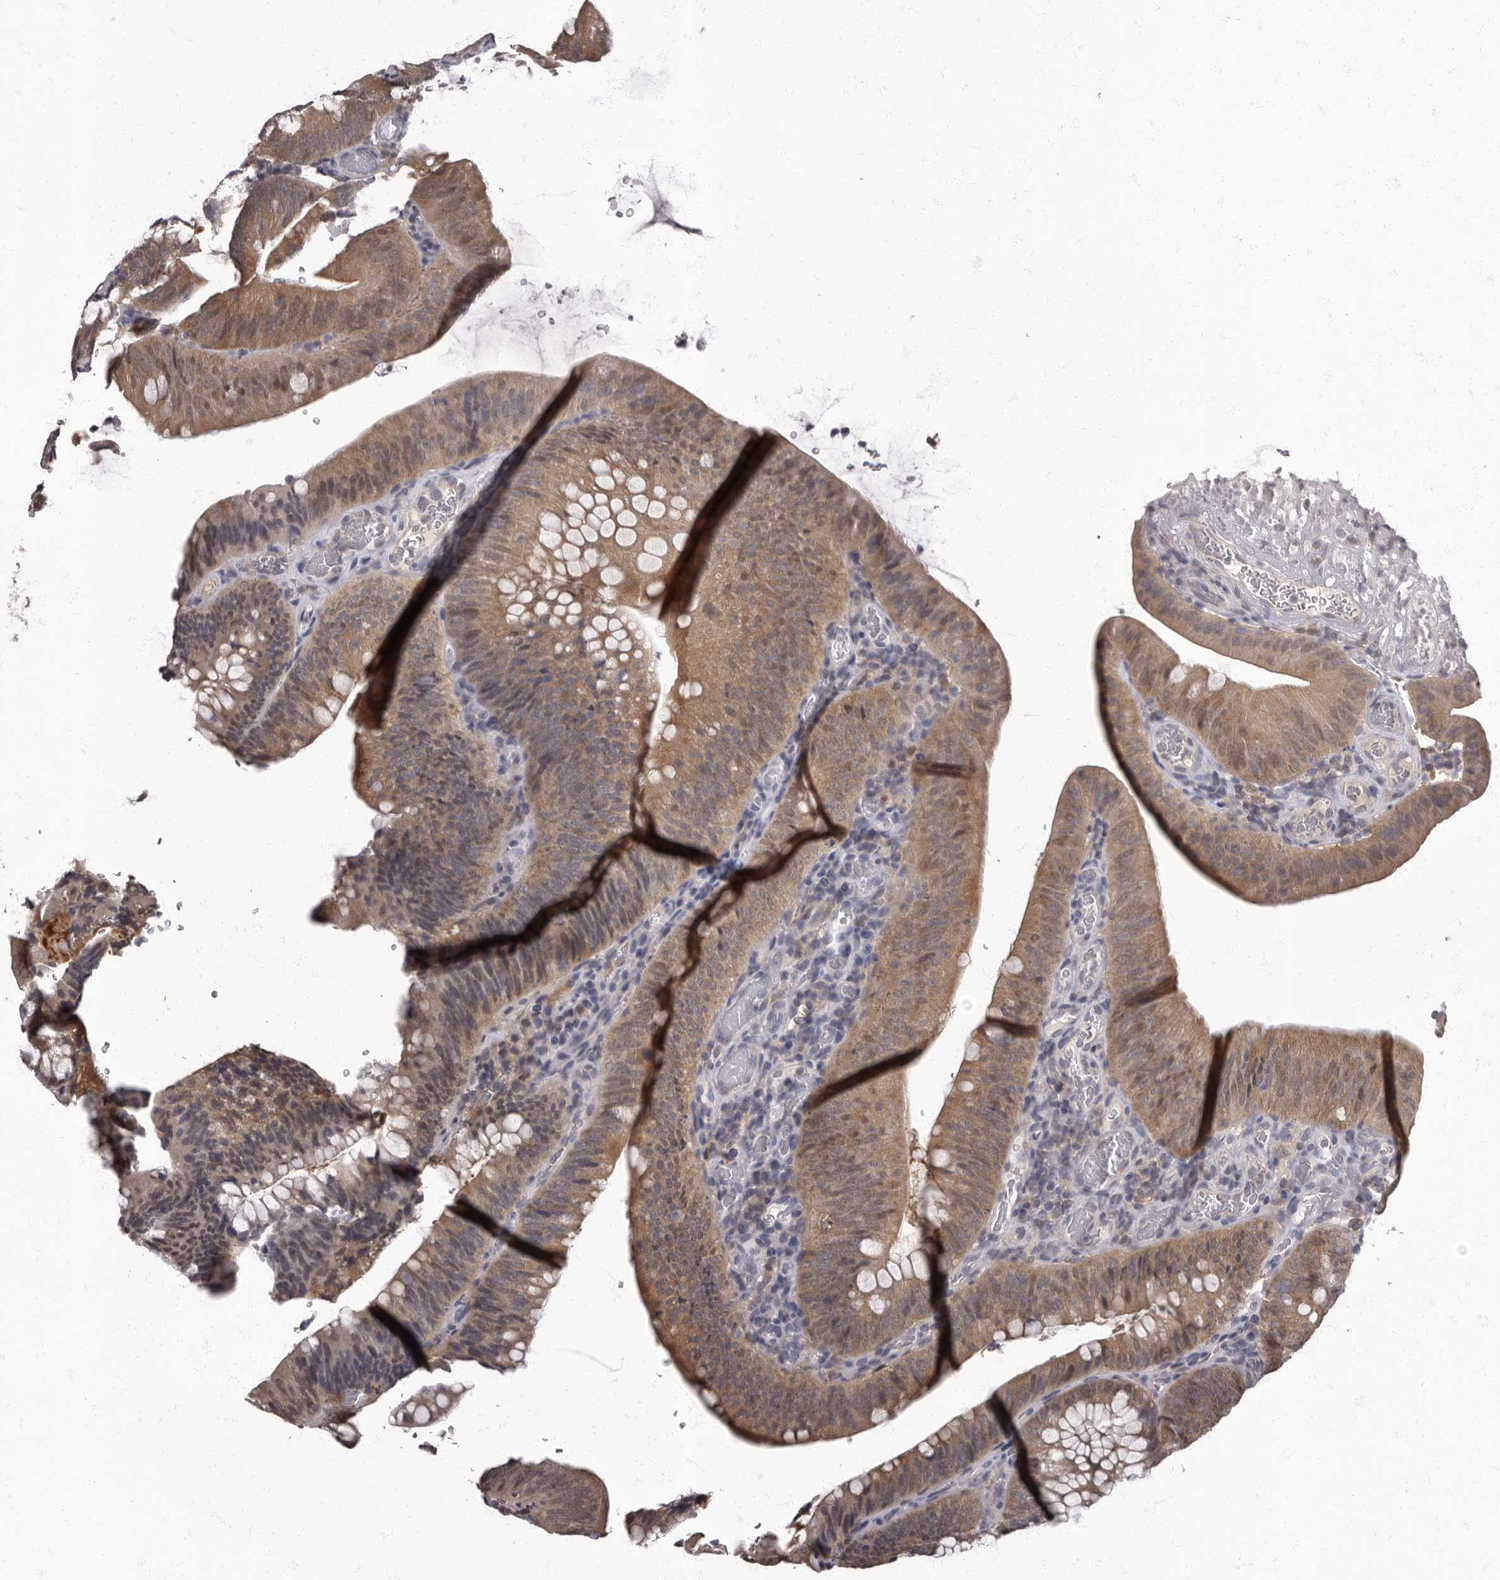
{"staining": {"intensity": "moderate", "quantity": "25%-75%", "location": "cytoplasmic/membranous,nuclear"}, "tissue": "colorectal cancer", "cell_type": "Tumor cells", "image_type": "cancer", "snomed": [{"axis": "morphology", "description": "Normal tissue, NOS"}, {"axis": "topography", "description": "Colon"}], "caption": "This image exhibits IHC staining of human colorectal cancer, with medium moderate cytoplasmic/membranous and nuclear positivity in approximately 25%-75% of tumor cells.", "gene": "C1orf50", "patient": {"sex": "female", "age": 82}}